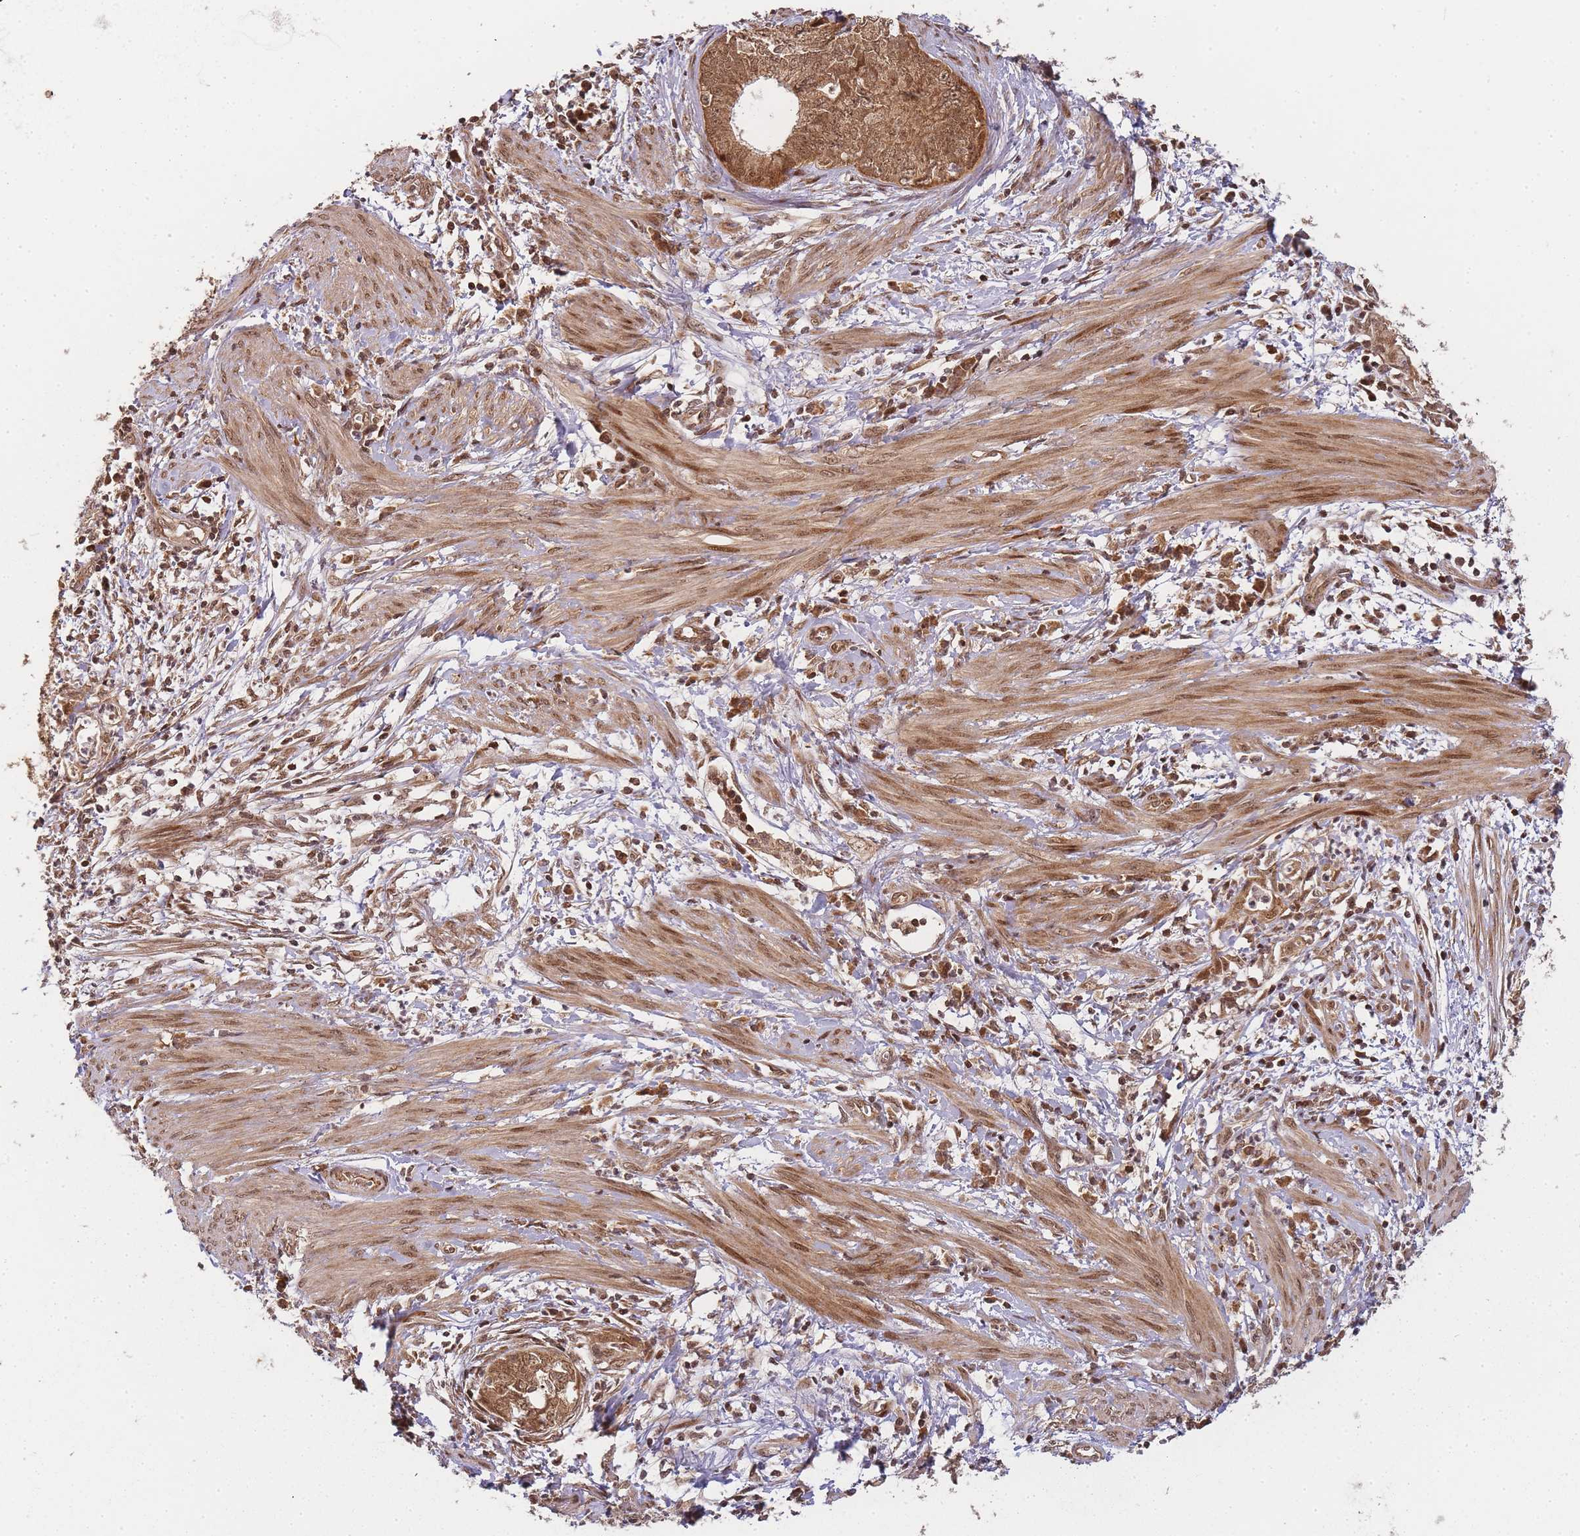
{"staining": {"intensity": "moderate", "quantity": ">75%", "location": "cytoplasmic/membranous,nuclear"}, "tissue": "endometrial cancer", "cell_type": "Tumor cells", "image_type": "cancer", "snomed": [{"axis": "morphology", "description": "Adenocarcinoma, NOS"}, {"axis": "topography", "description": "Endometrium"}], "caption": "Protein expression by immunohistochemistry shows moderate cytoplasmic/membranous and nuclear expression in about >75% of tumor cells in endometrial cancer (adenocarcinoma).", "gene": "ZNF497", "patient": {"sex": "female", "age": 68}}